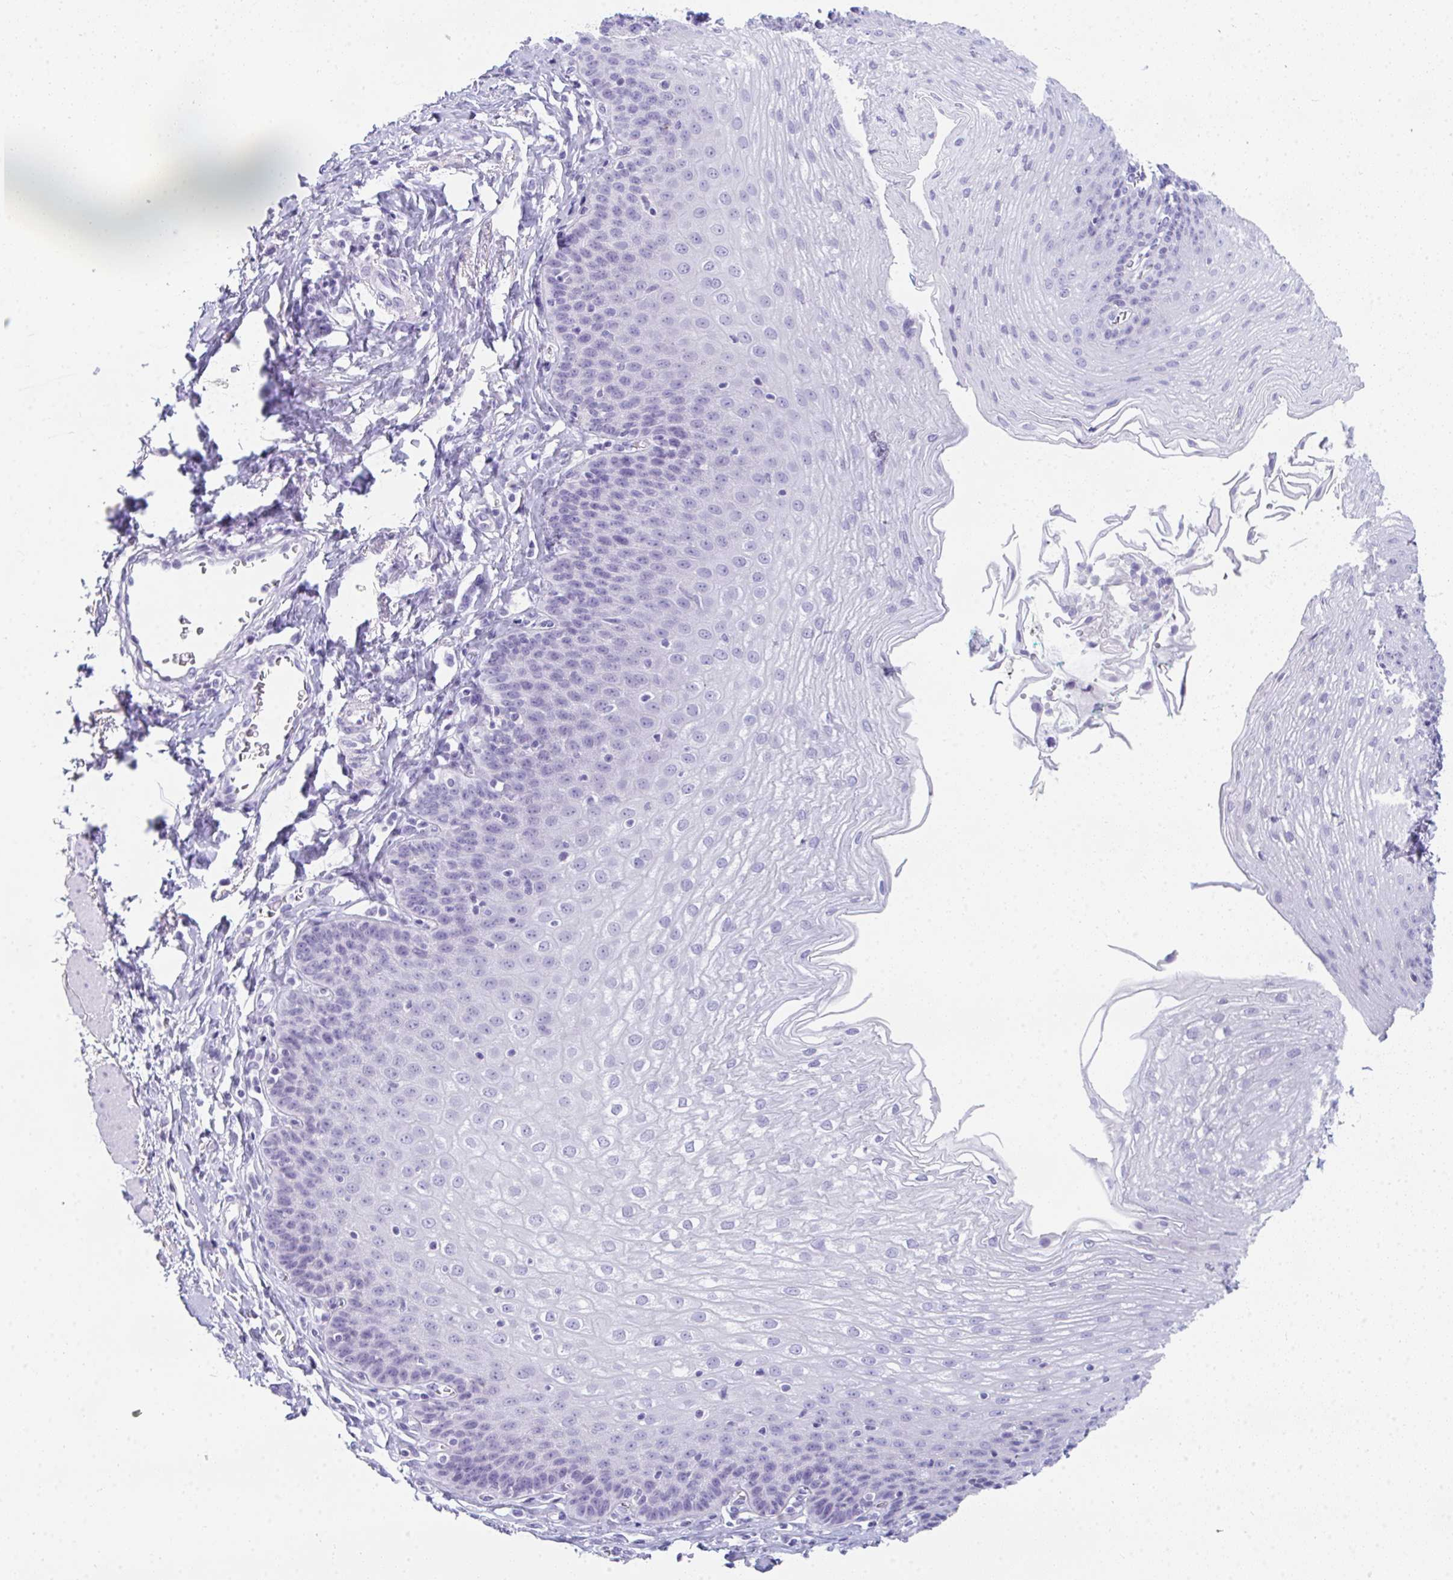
{"staining": {"intensity": "negative", "quantity": "none", "location": "none"}, "tissue": "esophagus", "cell_type": "Squamous epithelial cells", "image_type": "normal", "snomed": [{"axis": "morphology", "description": "Normal tissue, NOS"}, {"axis": "topography", "description": "Esophagus"}], "caption": "Protein analysis of benign esophagus exhibits no significant positivity in squamous epithelial cells.", "gene": "TTC30A", "patient": {"sex": "female", "age": 81}}